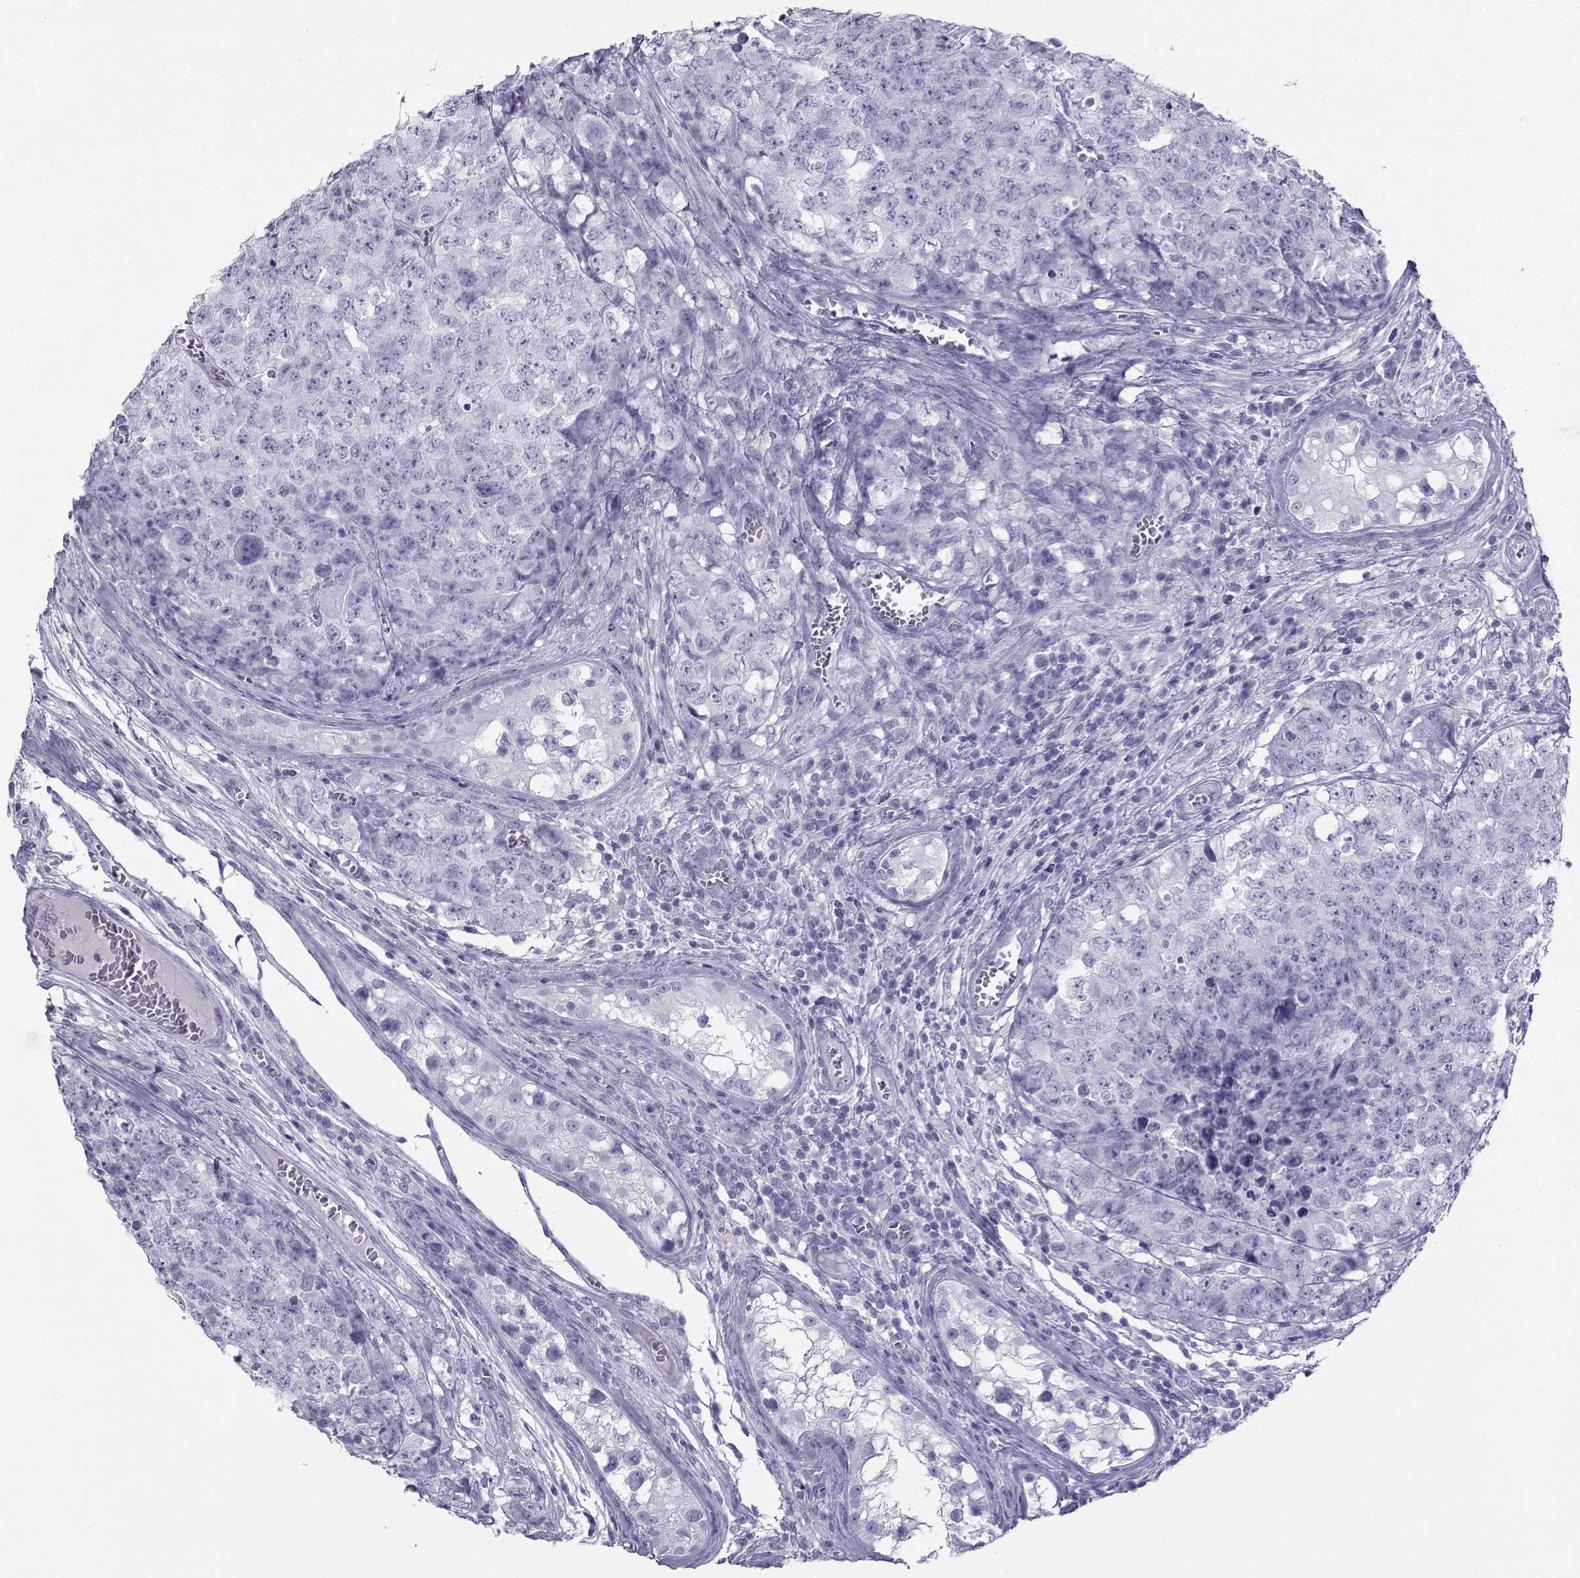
{"staining": {"intensity": "negative", "quantity": "none", "location": "none"}, "tissue": "testis cancer", "cell_type": "Tumor cells", "image_type": "cancer", "snomed": [{"axis": "morphology", "description": "Carcinoma, Embryonal, NOS"}, {"axis": "topography", "description": "Testis"}], "caption": "Immunohistochemistry (IHC) micrograph of testis cancer (embryonal carcinoma) stained for a protein (brown), which shows no staining in tumor cells.", "gene": "LORICRIN", "patient": {"sex": "male", "age": 23}}